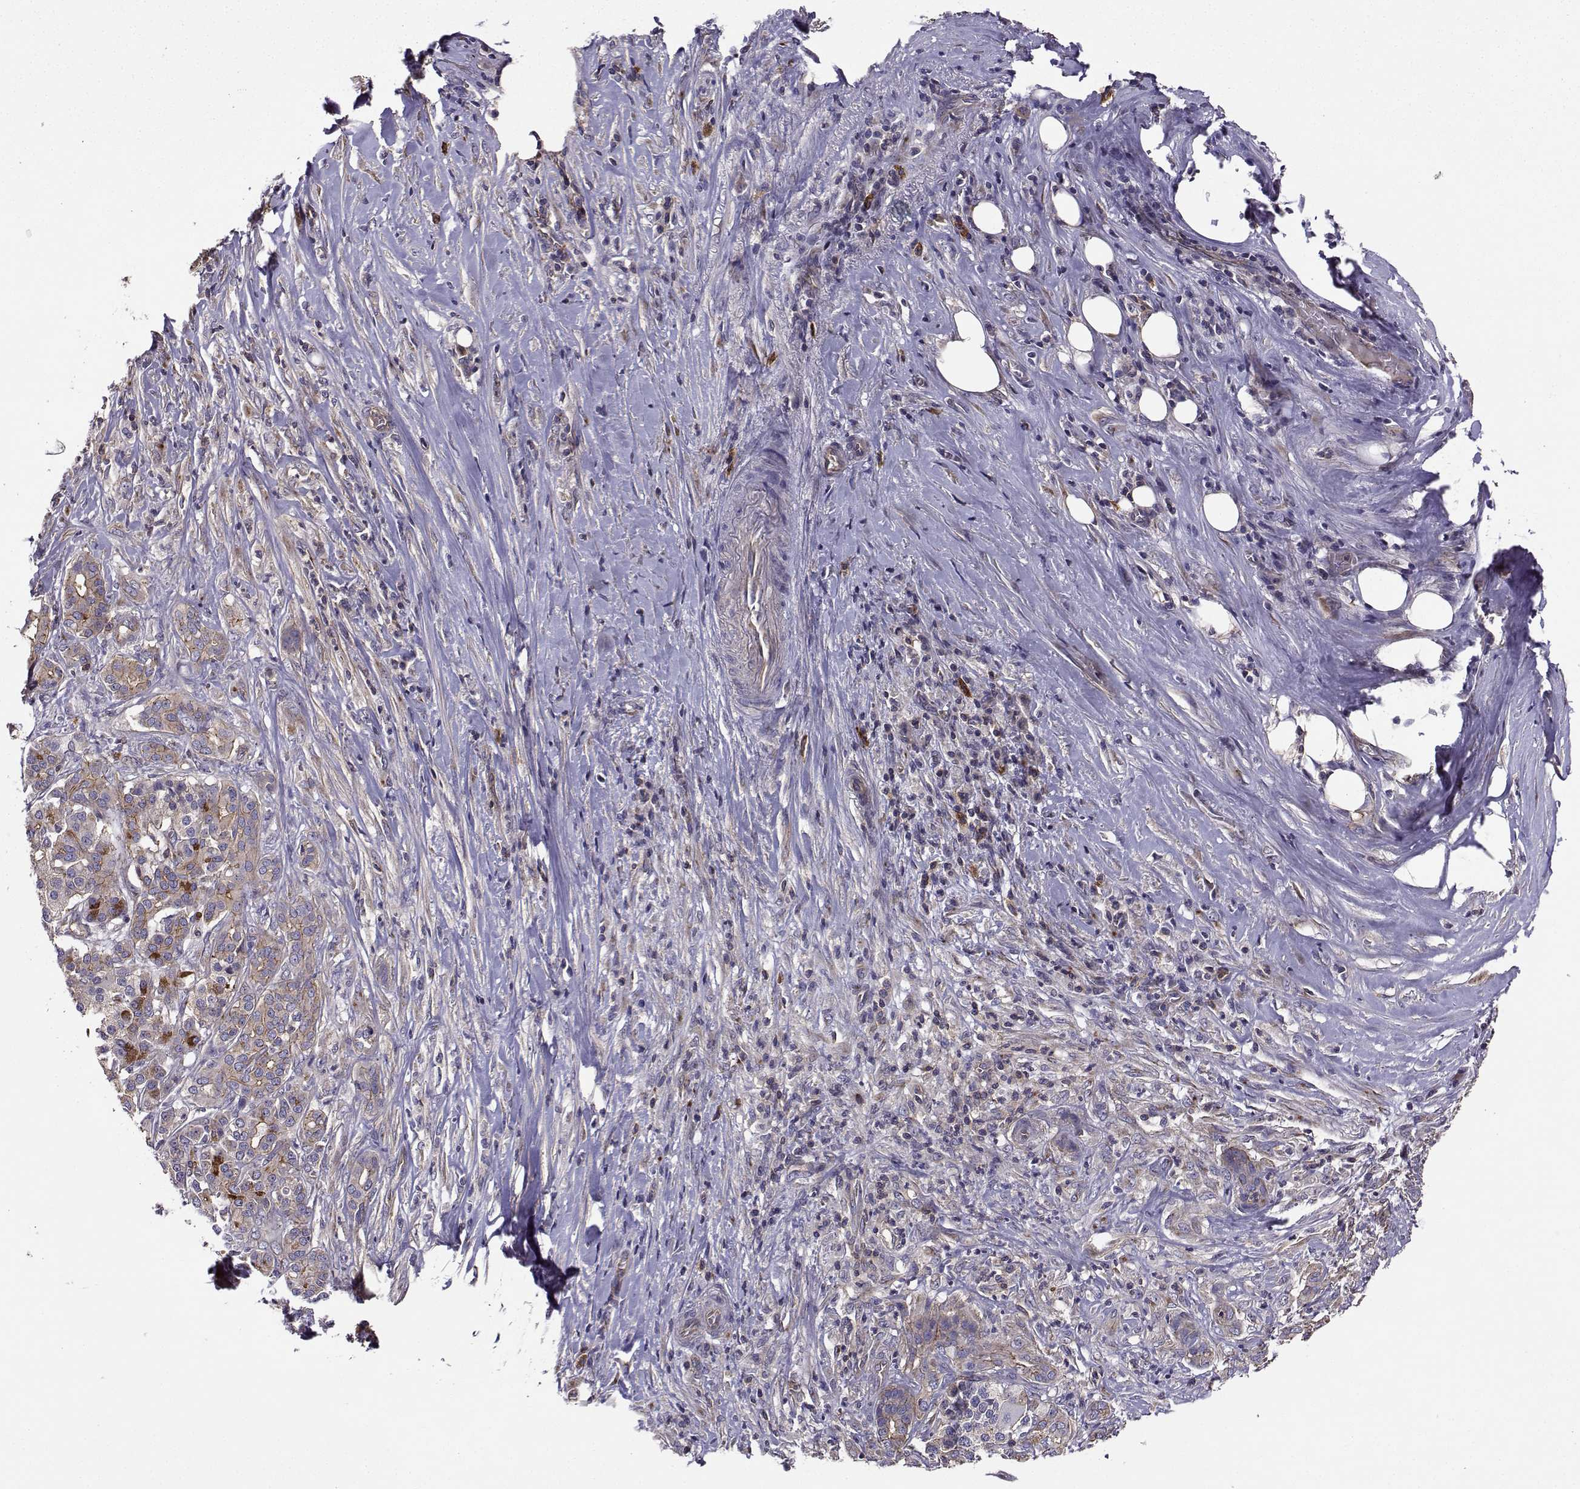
{"staining": {"intensity": "strong", "quantity": "<25%", "location": "cytoplasmic/membranous"}, "tissue": "pancreatic cancer", "cell_type": "Tumor cells", "image_type": "cancer", "snomed": [{"axis": "morphology", "description": "Adenocarcinoma, NOS"}, {"axis": "topography", "description": "Pancreas"}], "caption": "Brown immunohistochemical staining in pancreatic cancer (adenocarcinoma) demonstrates strong cytoplasmic/membranous positivity in approximately <25% of tumor cells.", "gene": "ITGB8", "patient": {"sex": "male", "age": 57}}